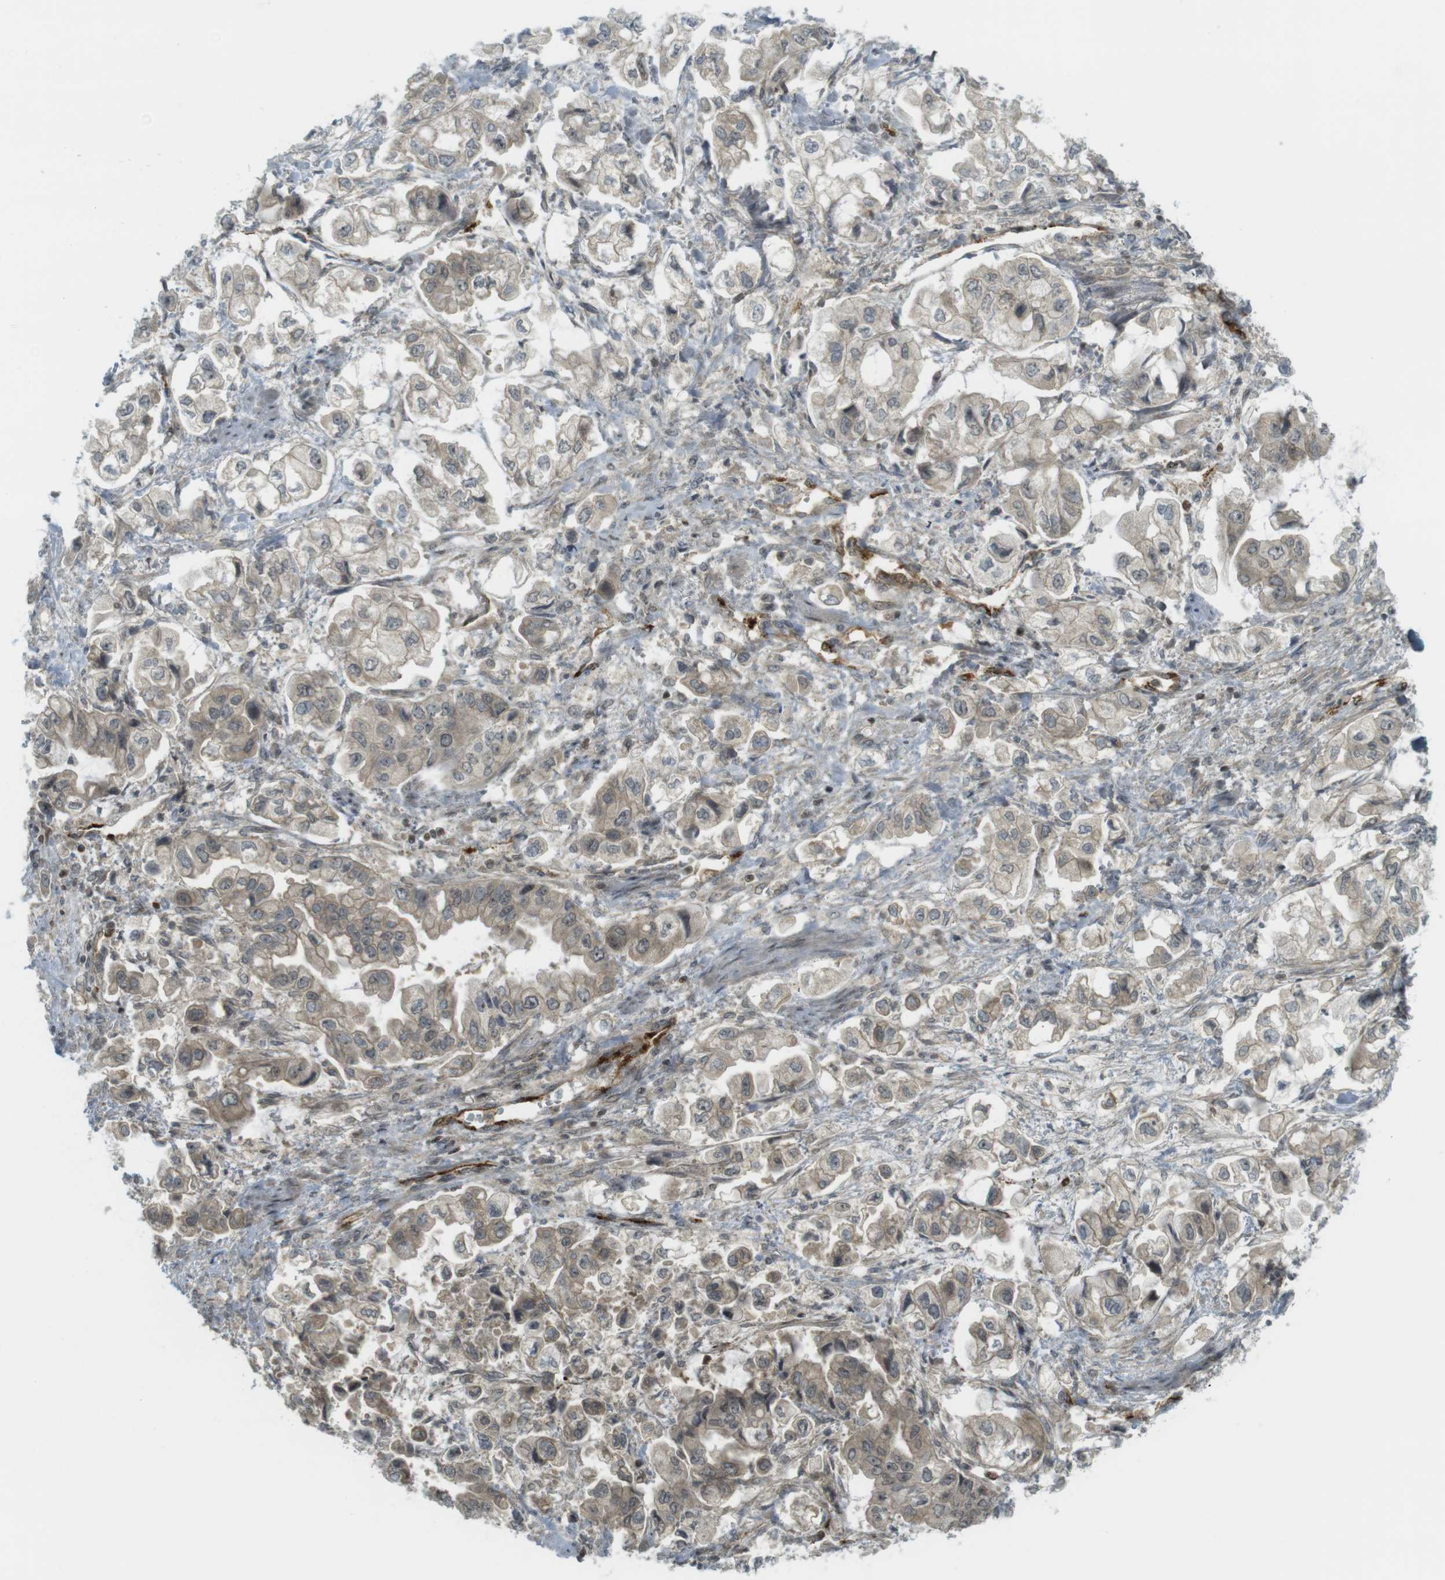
{"staining": {"intensity": "weak", "quantity": "25%-75%", "location": "cytoplasmic/membranous"}, "tissue": "stomach cancer", "cell_type": "Tumor cells", "image_type": "cancer", "snomed": [{"axis": "morphology", "description": "Normal tissue, NOS"}, {"axis": "morphology", "description": "Adenocarcinoma, NOS"}, {"axis": "topography", "description": "Stomach"}], "caption": "Human adenocarcinoma (stomach) stained for a protein (brown) exhibits weak cytoplasmic/membranous positive positivity in approximately 25%-75% of tumor cells.", "gene": "PPP1R13B", "patient": {"sex": "male", "age": 62}}